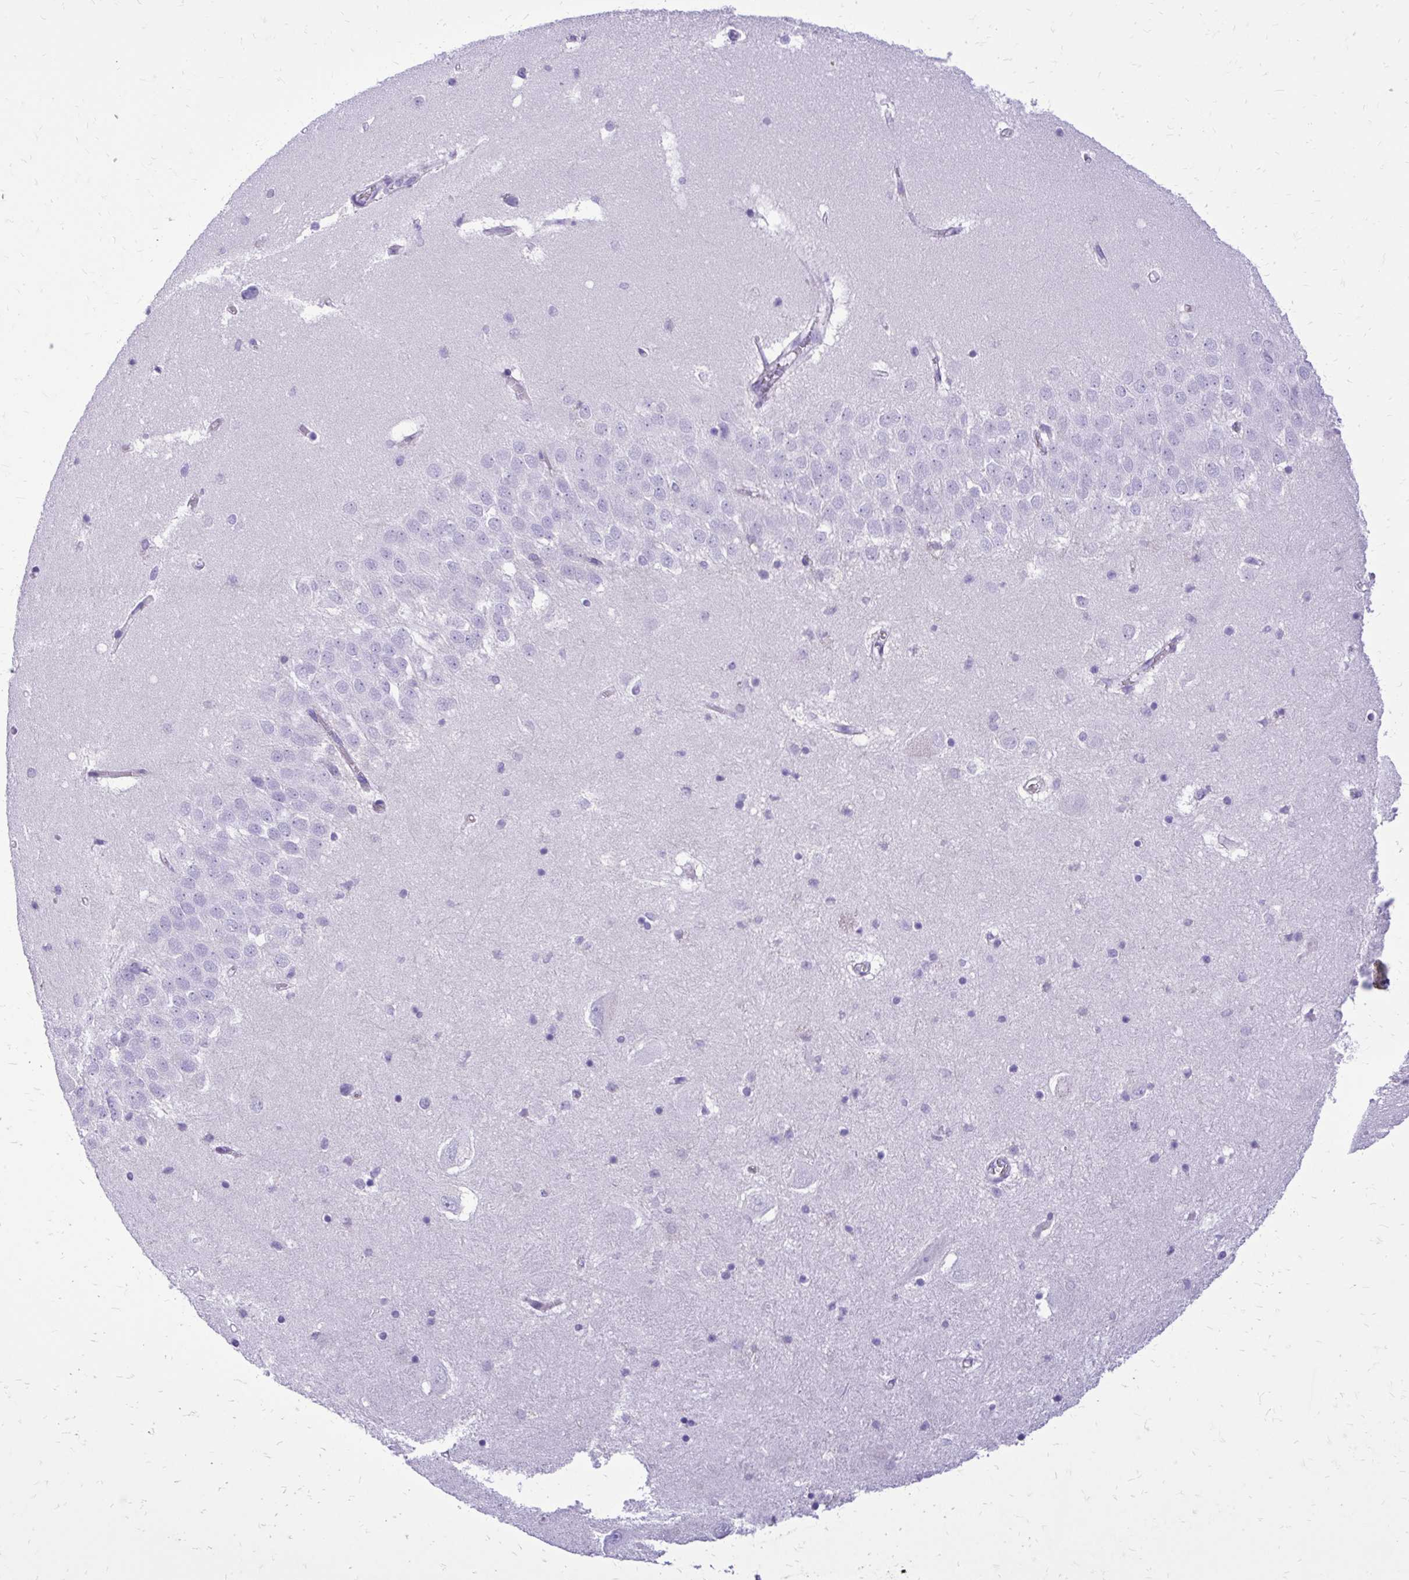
{"staining": {"intensity": "negative", "quantity": "none", "location": "none"}, "tissue": "hippocampus", "cell_type": "Glial cells", "image_type": "normal", "snomed": [{"axis": "morphology", "description": "Normal tissue, NOS"}, {"axis": "topography", "description": "Hippocampus"}], "caption": "Immunohistochemical staining of normal hippocampus shows no significant expression in glial cells. (DAB (3,3'-diaminobenzidine) immunohistochemistry (IHC) visualized using brightfield microscopy, high magnification).", "gene": "CAT", "patient": {"sex": "male", "age": 58}}